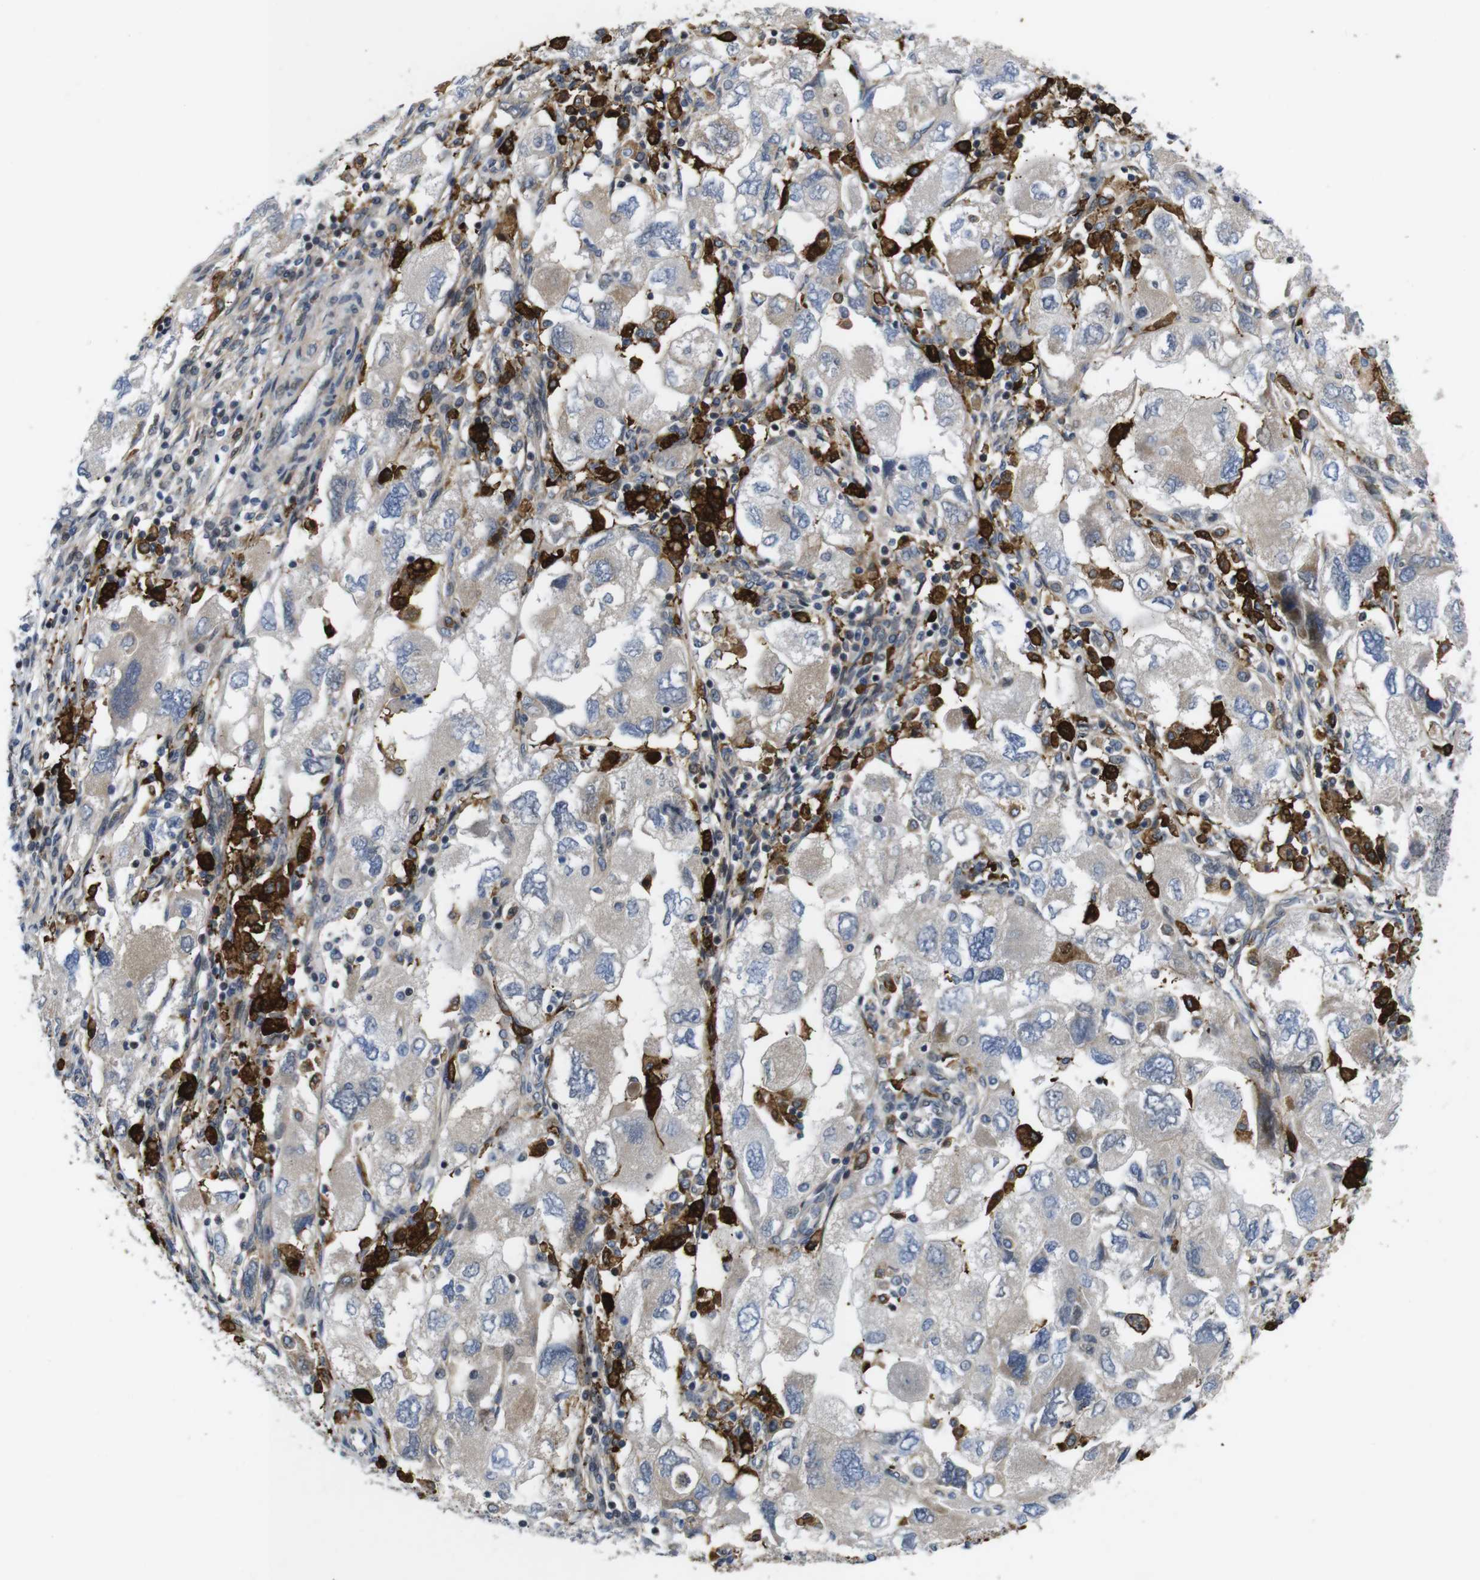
{"staining": {"intensity": "weak", "quantity": "25%-75%", "location": "cytoplasmic/membranous"}, "tissue": "ovarian cancer", "cell_type": "Tumor cells", "image_type": "cancer", "snomed": [{"axis": "morphology", "description": "Carcinoma, NOS"}, {"axis": "morphology", "description": "Cystadenocarcinoma, serous, NOS"}, {"axis": "topography", "description": "Ovary"}], "caption": "The photomicrograph reveals staining of ovarian cancer, revealing weak cytoplasmic/membranous protein positivity (brown color) within tumor cells.", "gene": "ROBO2", "patient": {"sex": "female", "age": 69}}